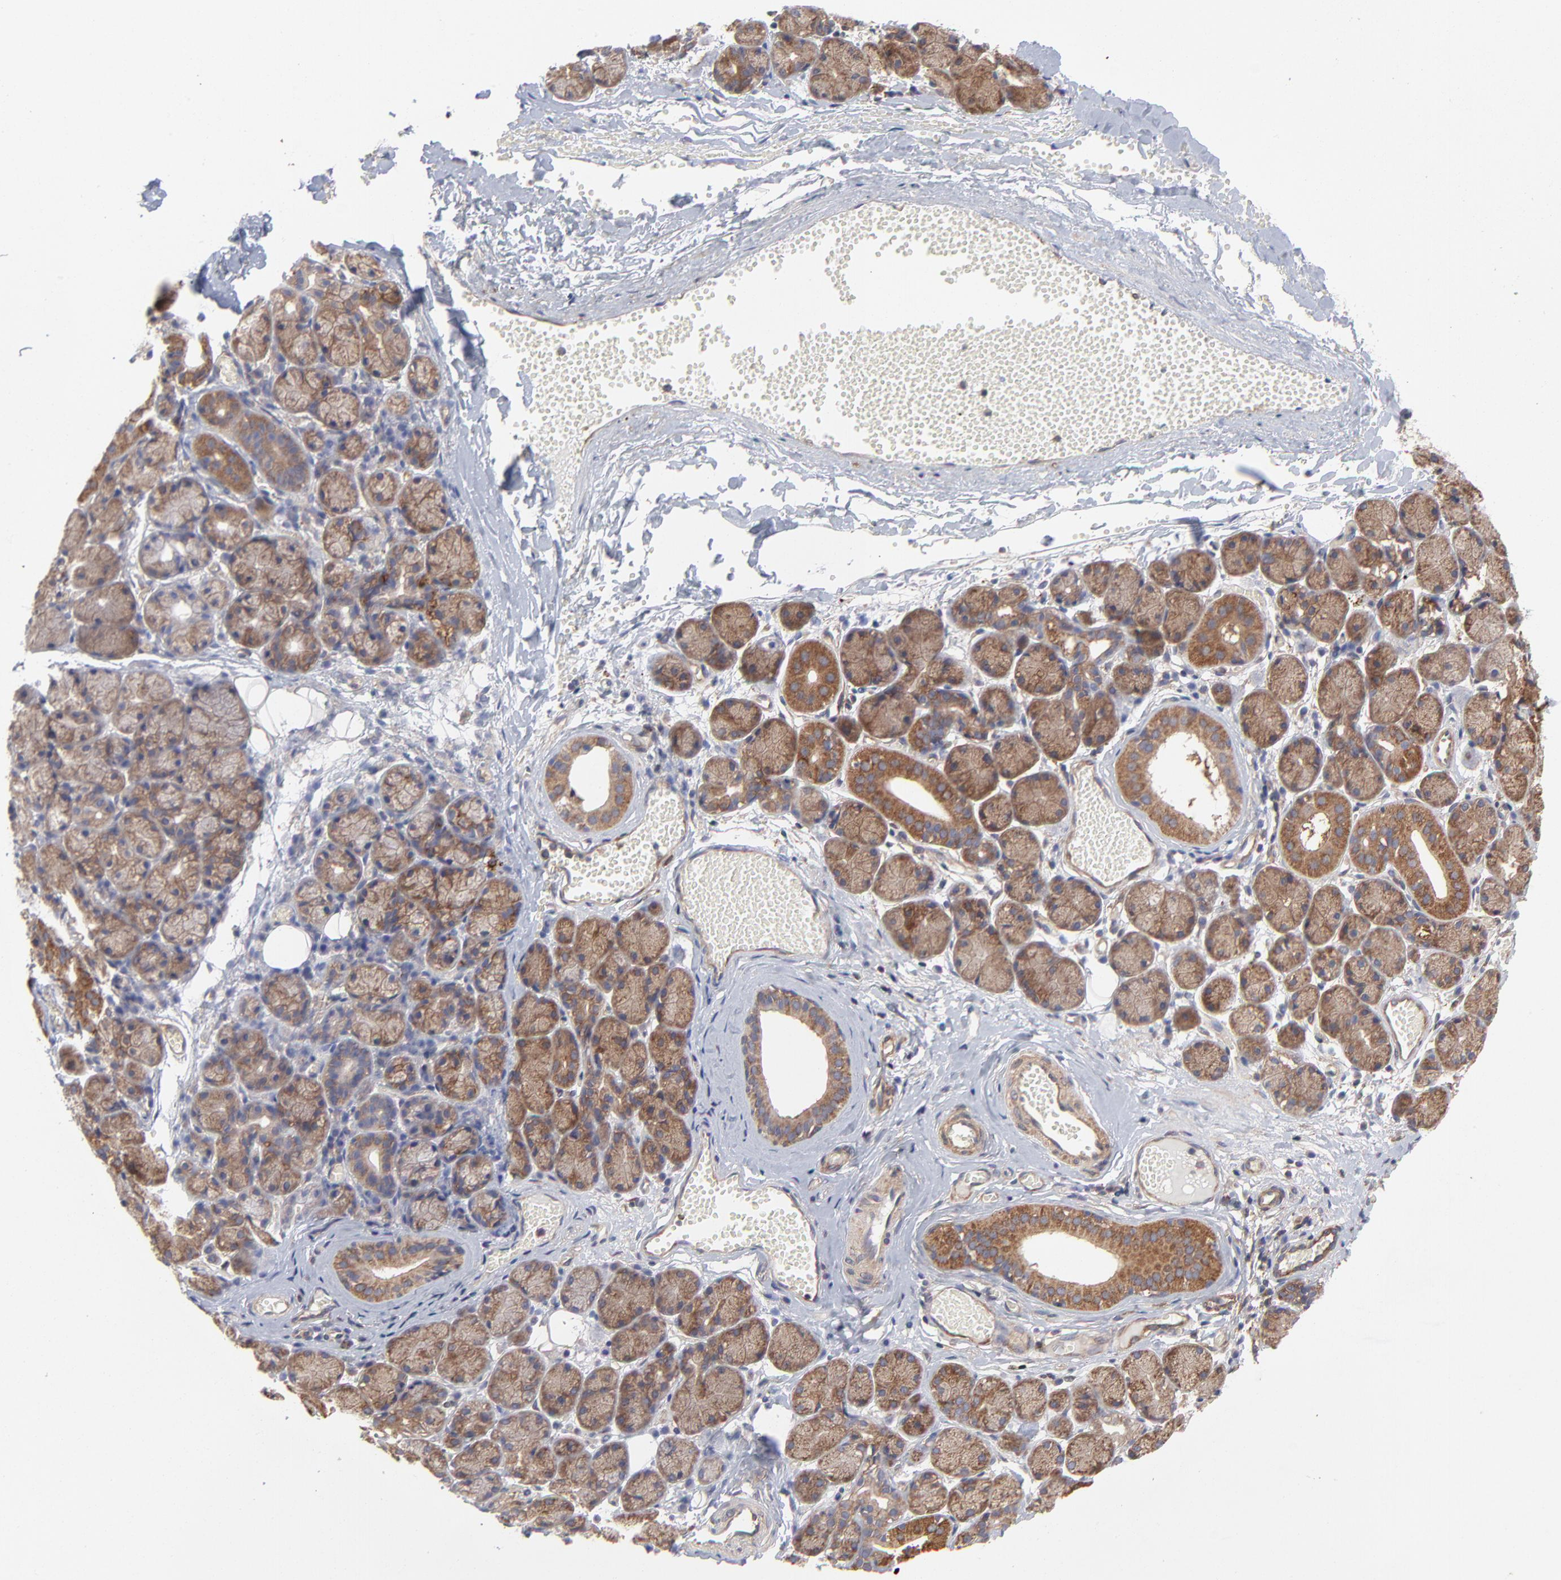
{"staining": {"intensity": "moderate", "quantity": ">75%", "location": "cytoplasmic/membranous"}, "tissue": "salivary gland", "cell_type": "Glandular cells", "image_type": "normal", "snomed": [{"axis": "morphology", "description": "Normal tissue, NOS"}, {"axis": "topography", "description": "Salivary gland"}], "caption": "Normal salivary gland was stained to show a protein in brown. There is medium levels of moderate cytoplasmic/membranous expression in approximately >75% of glandular cells. (DAB (3,3'-diaminobenzidine) = brown stain, brightfield microscopy at high magnification).", "gene": "NFKBIA", "patient": {"sex": "female", "age": 24}}